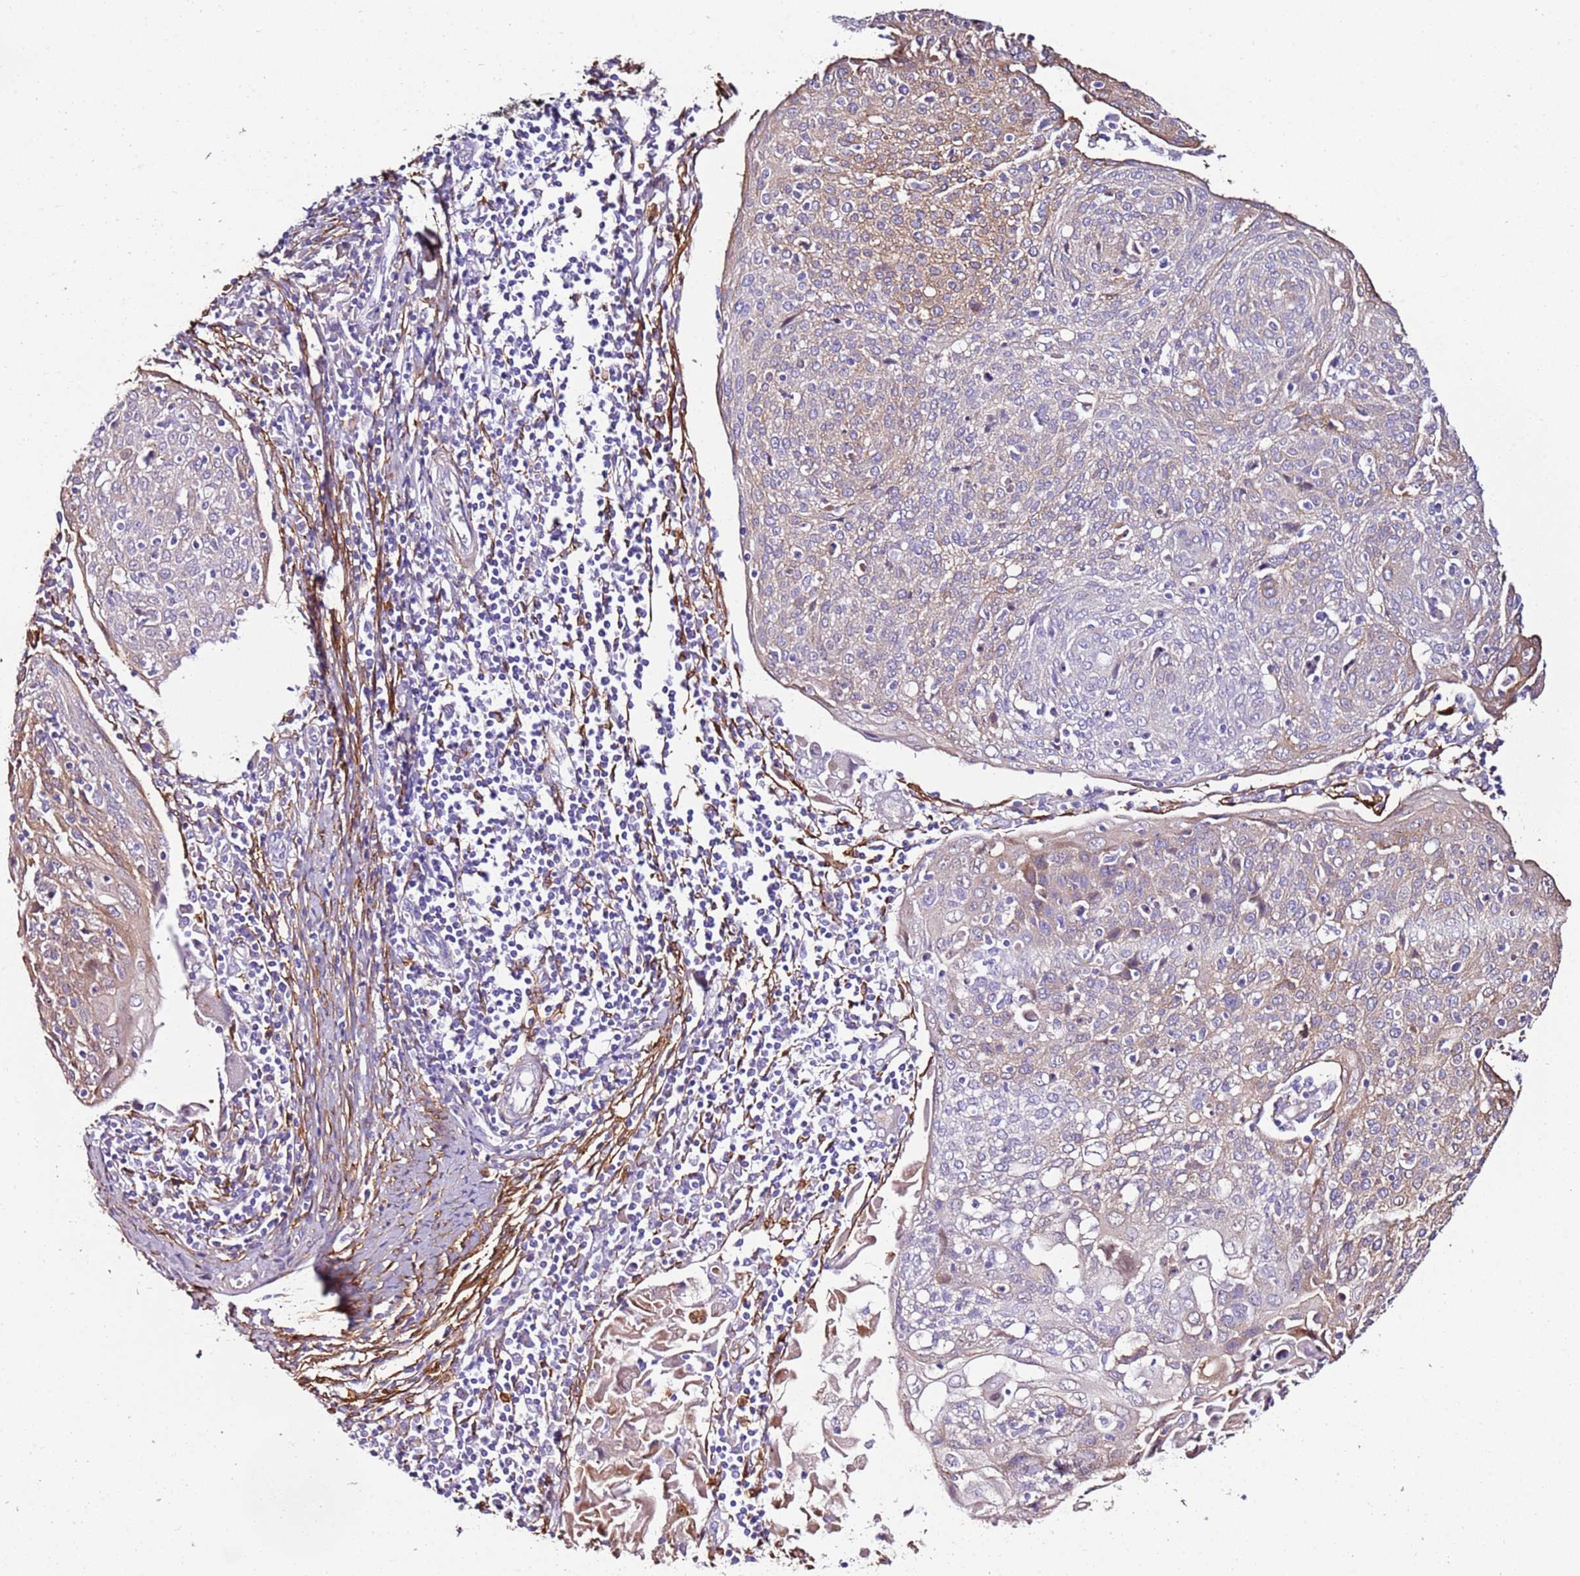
{"staining": {"intensity": "weak", "quantity": "<25%", "location": "cytoplasmic/membranous"}, "tissue": "cervical cancer", "cell_type": "Tumor cells", "image_type": "cancer", "snomed": [{"axis": "morphology", "description": "Squamous cell carcinoma, NOS"}, {"axis": "topography", "description": "Cervix"}], "caption": "This is an immunohistochemistry (IHC) photomicrograph of human cervical squamous cell carcinoma. There is no expression in tumor cells.", "gene": "FAM174C", "patient": {"sex": "female", "age": 67}}